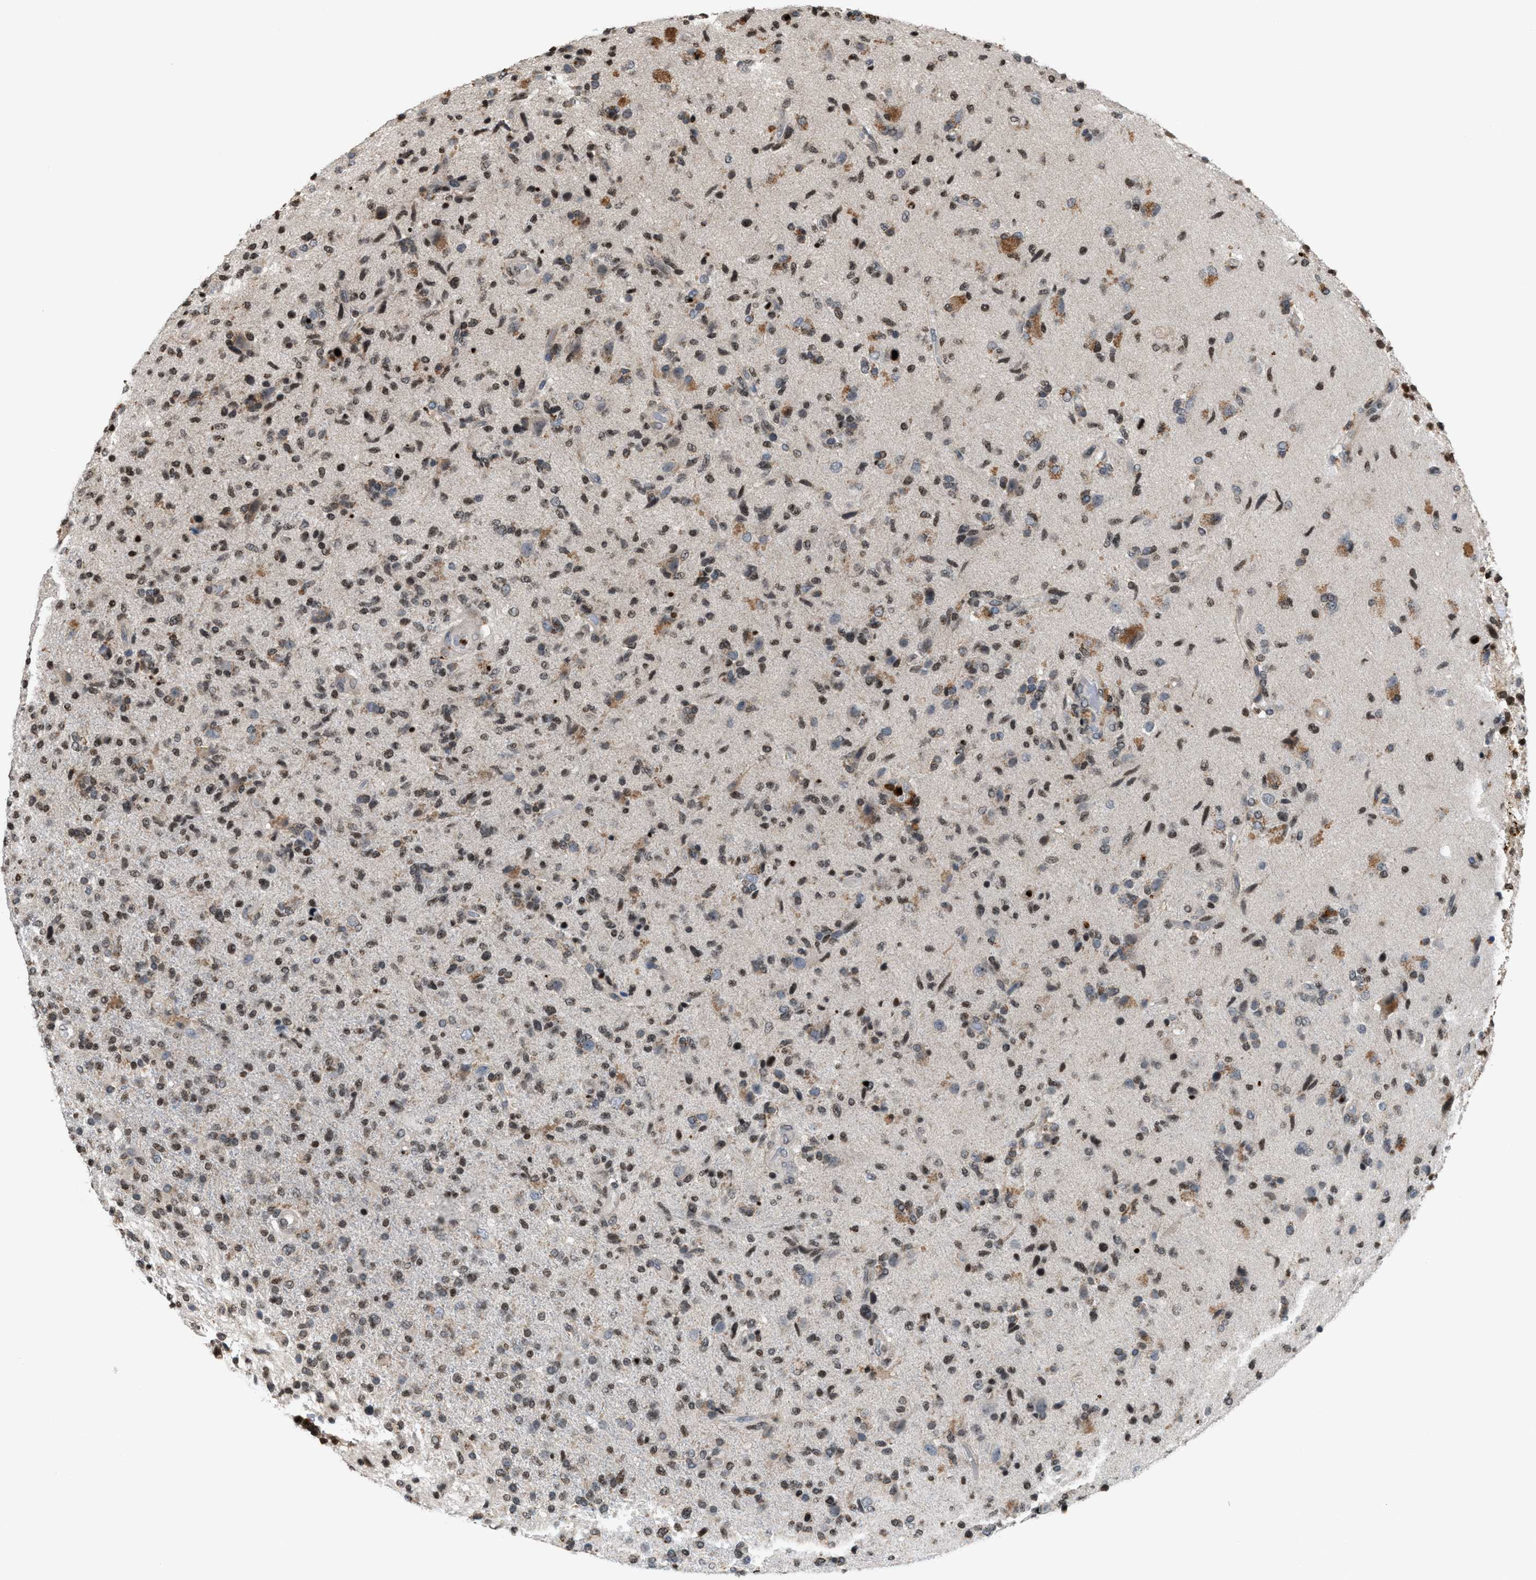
{"staining": {"intensity": "moderate", "quantity": ">75%", "location": "cytoplasmic/membranous,nuclear"}, "tissue": "glioma", "cell_type": "Tumor cells", "image_type": "cancer", "snomed": [{"axis": "morphology", "description": "Glioma, malignant, High grade"}, {"axis": "topography", "description": "Brain"}], "caption": "Moderate cytoplasmic/membranous and nuclear protein expression is identified in approximately >75% of tumor cells in glioma.", "gene": "PRUNE2", "patient": {"sex": "male", "age": 72}}